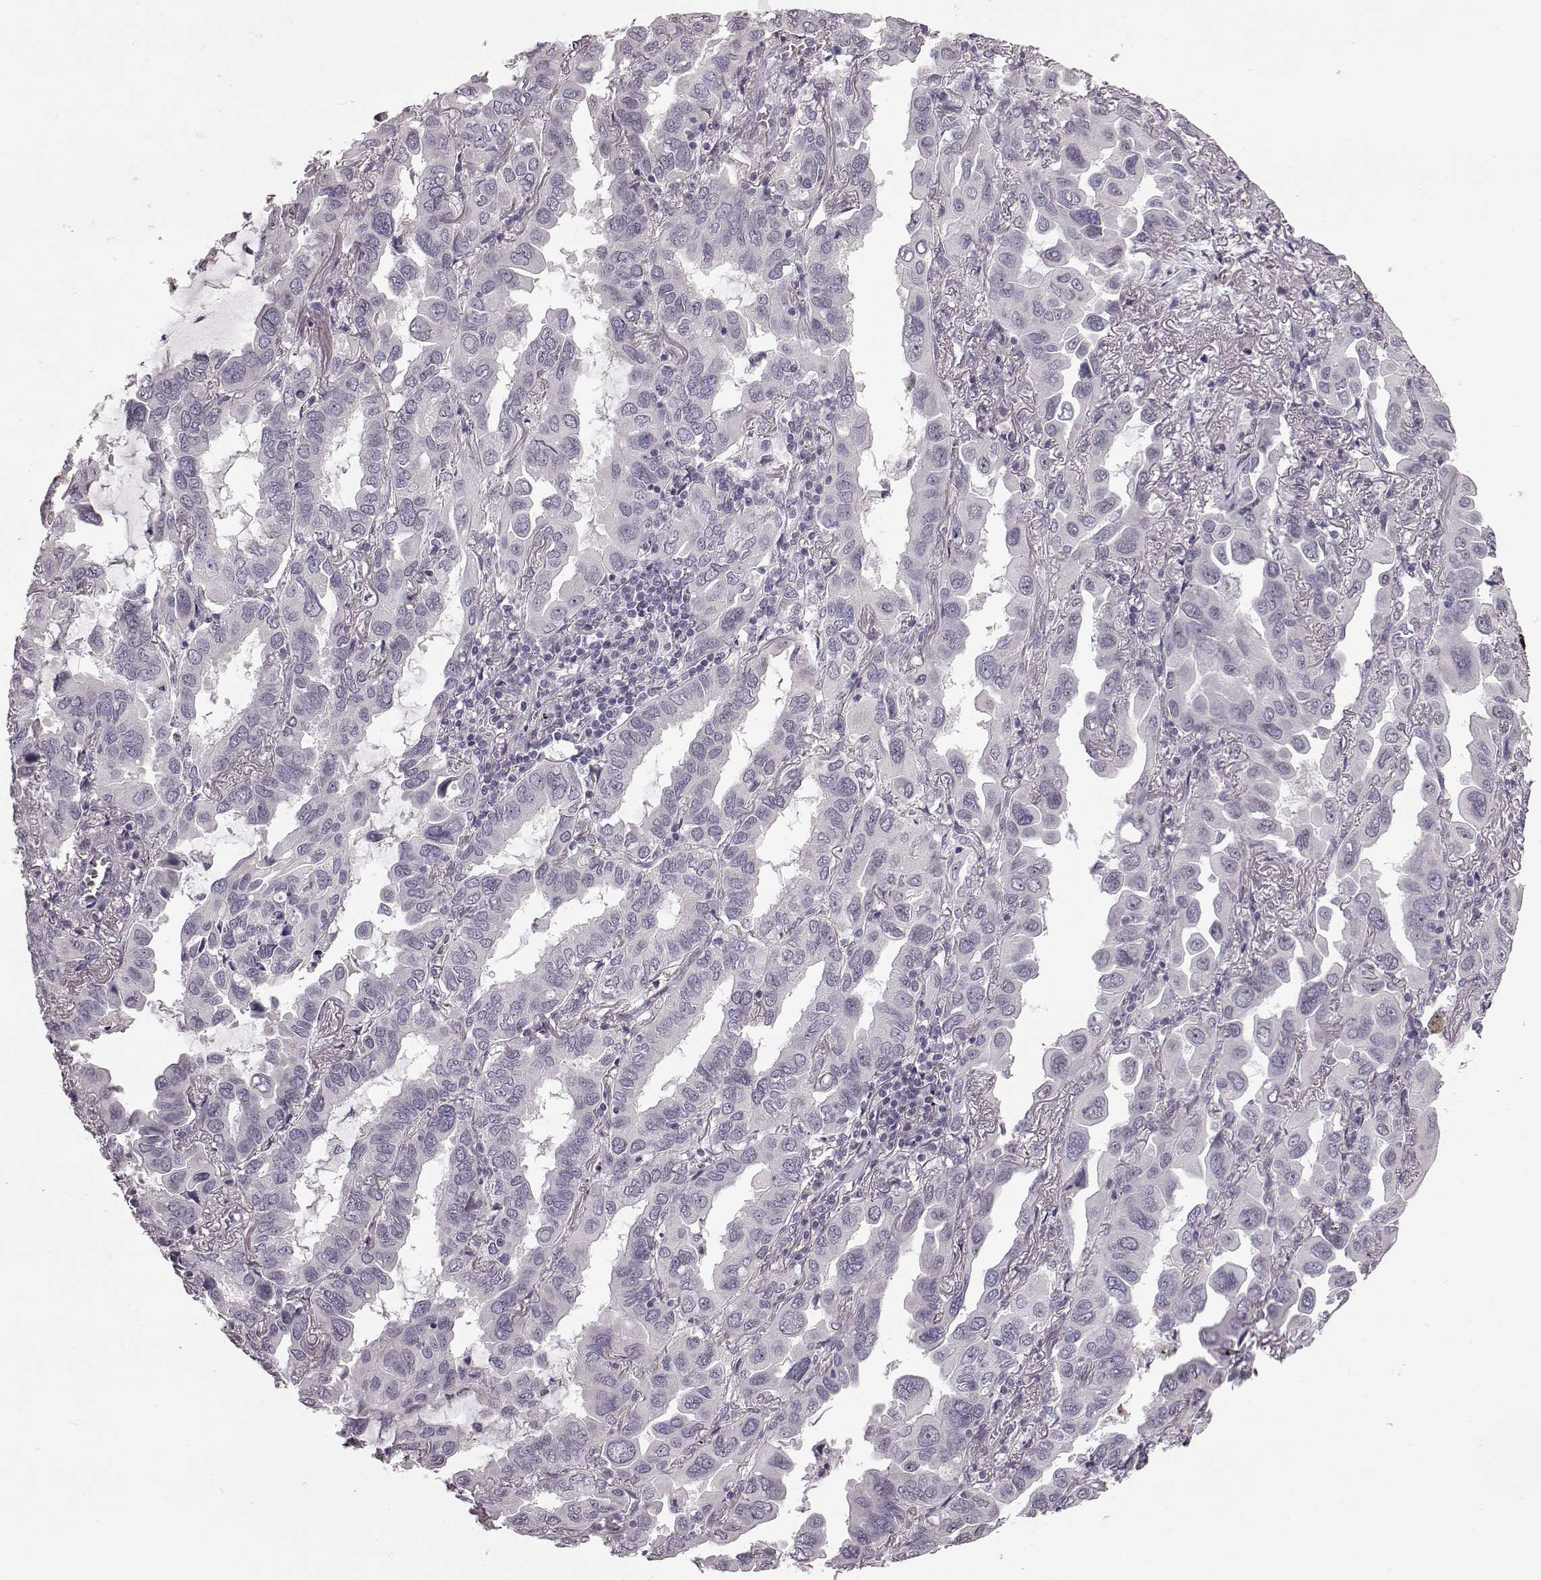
{"staining": {"intensity": "negative", "quantity": "none", "location": "none"}, "tissue": "lung cancer", "cell_type": "Tumor cells", "image_type": "cancer", "snomed": [{"axis": "morphology", "description": "Adenocarcinoma, NOS"}, {"axis": "topography", "description": "Lung"}], "caption": "A micrograph of lung adenocarcinoma stained for a protein shows no brown staining in tumor cells. Brightfield microscopy of immunohistochemistry (IHC) stained with DAB (3,3'-diaminobenzidine) (brown) and hematoxylin (blue), captured at high magnification.", "gene": "TCHHL1", "patient": {"sex": "male", "age": 64}}